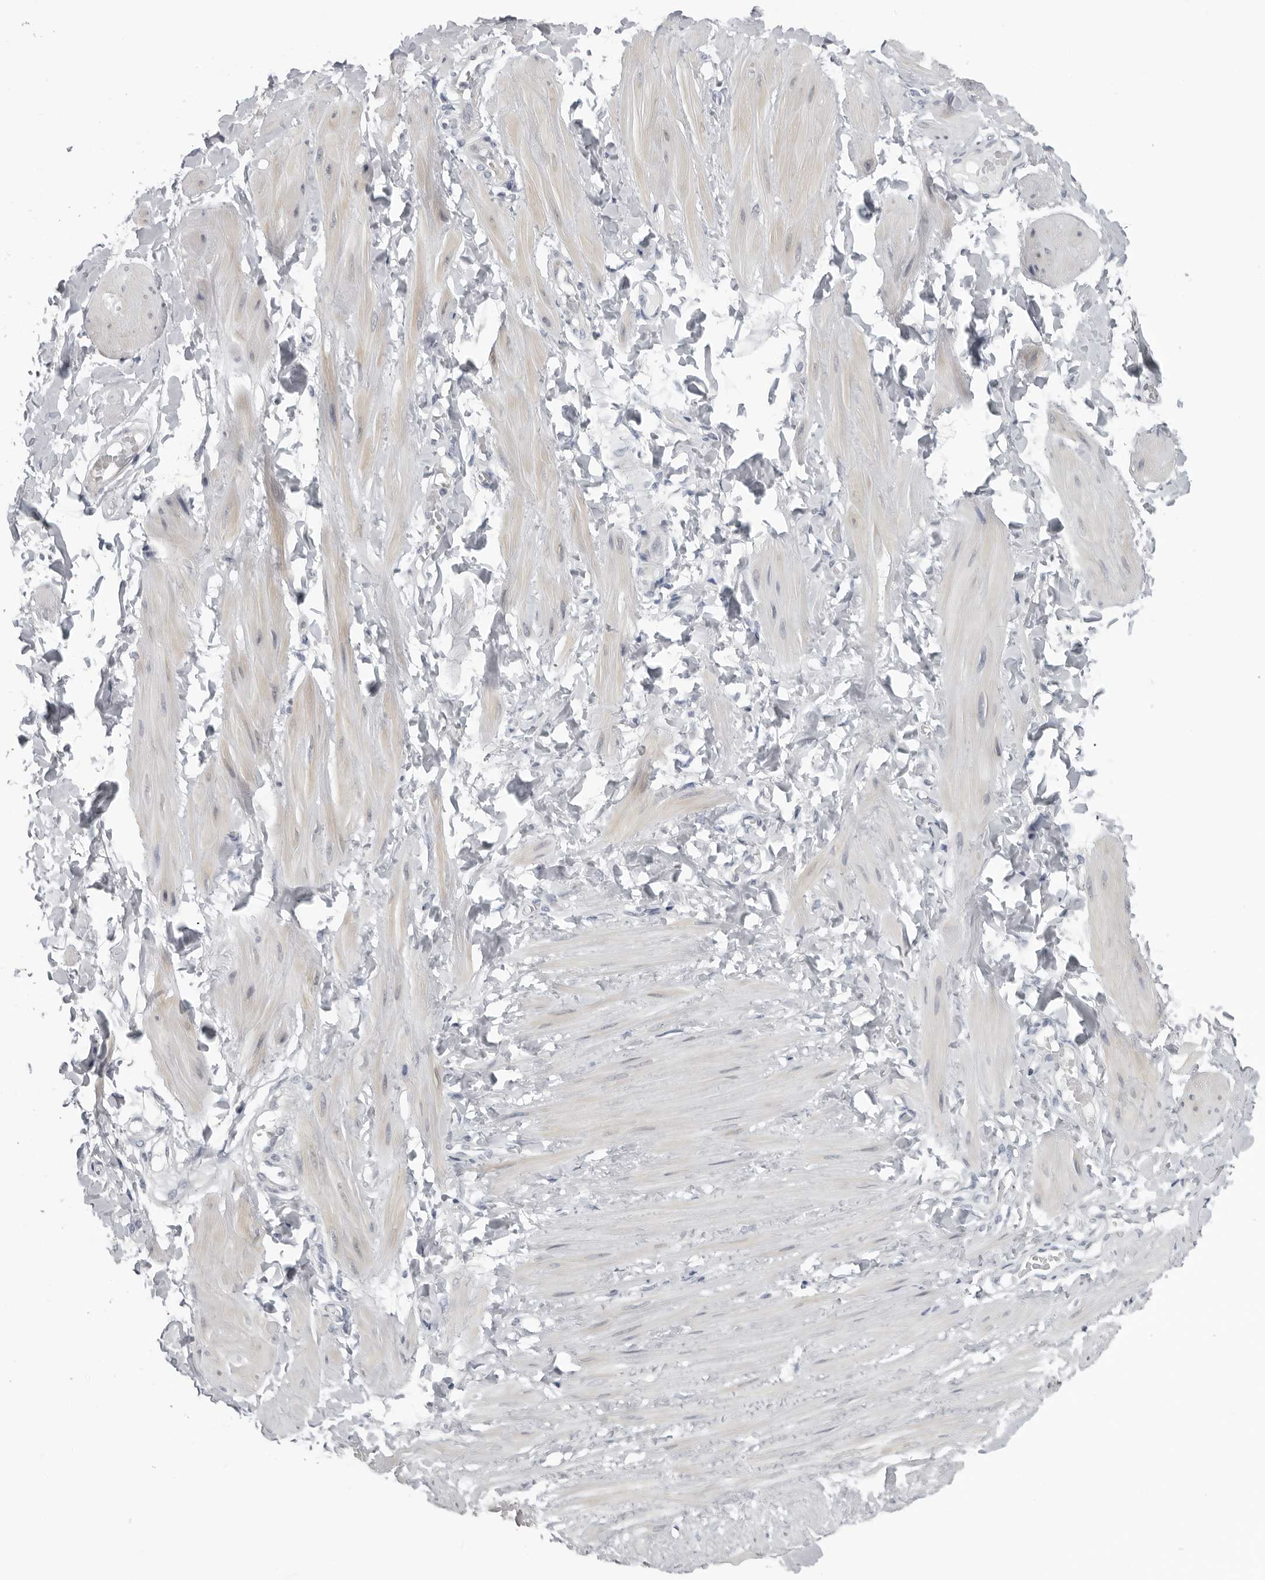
{"staining": {"intensity": "negative", "quantity": "none", "location": "none"}, "tissue": "adipose tissue", "cell_type": "Adipocytes", "image_type": "normal", "snomed": [{"axis": "morphology", "description": "Normal tissue, NOS"}, {"axis": "topography", "description": "Adipose tissue"}, {"axis": "topography", "description": "Vascular tissue"}, {"axis": "topography", "description": "Peripheral nerve tissue"}], "caption": "DAB (3,3'-diaminobenzidine) immunohistochemical staining of normal adipose tissue reveals no significant expression in adipocytes. Nuclei are stained in blue.", "gene": "OPLAH", "patient": {"sex": "male", "age": 25}}